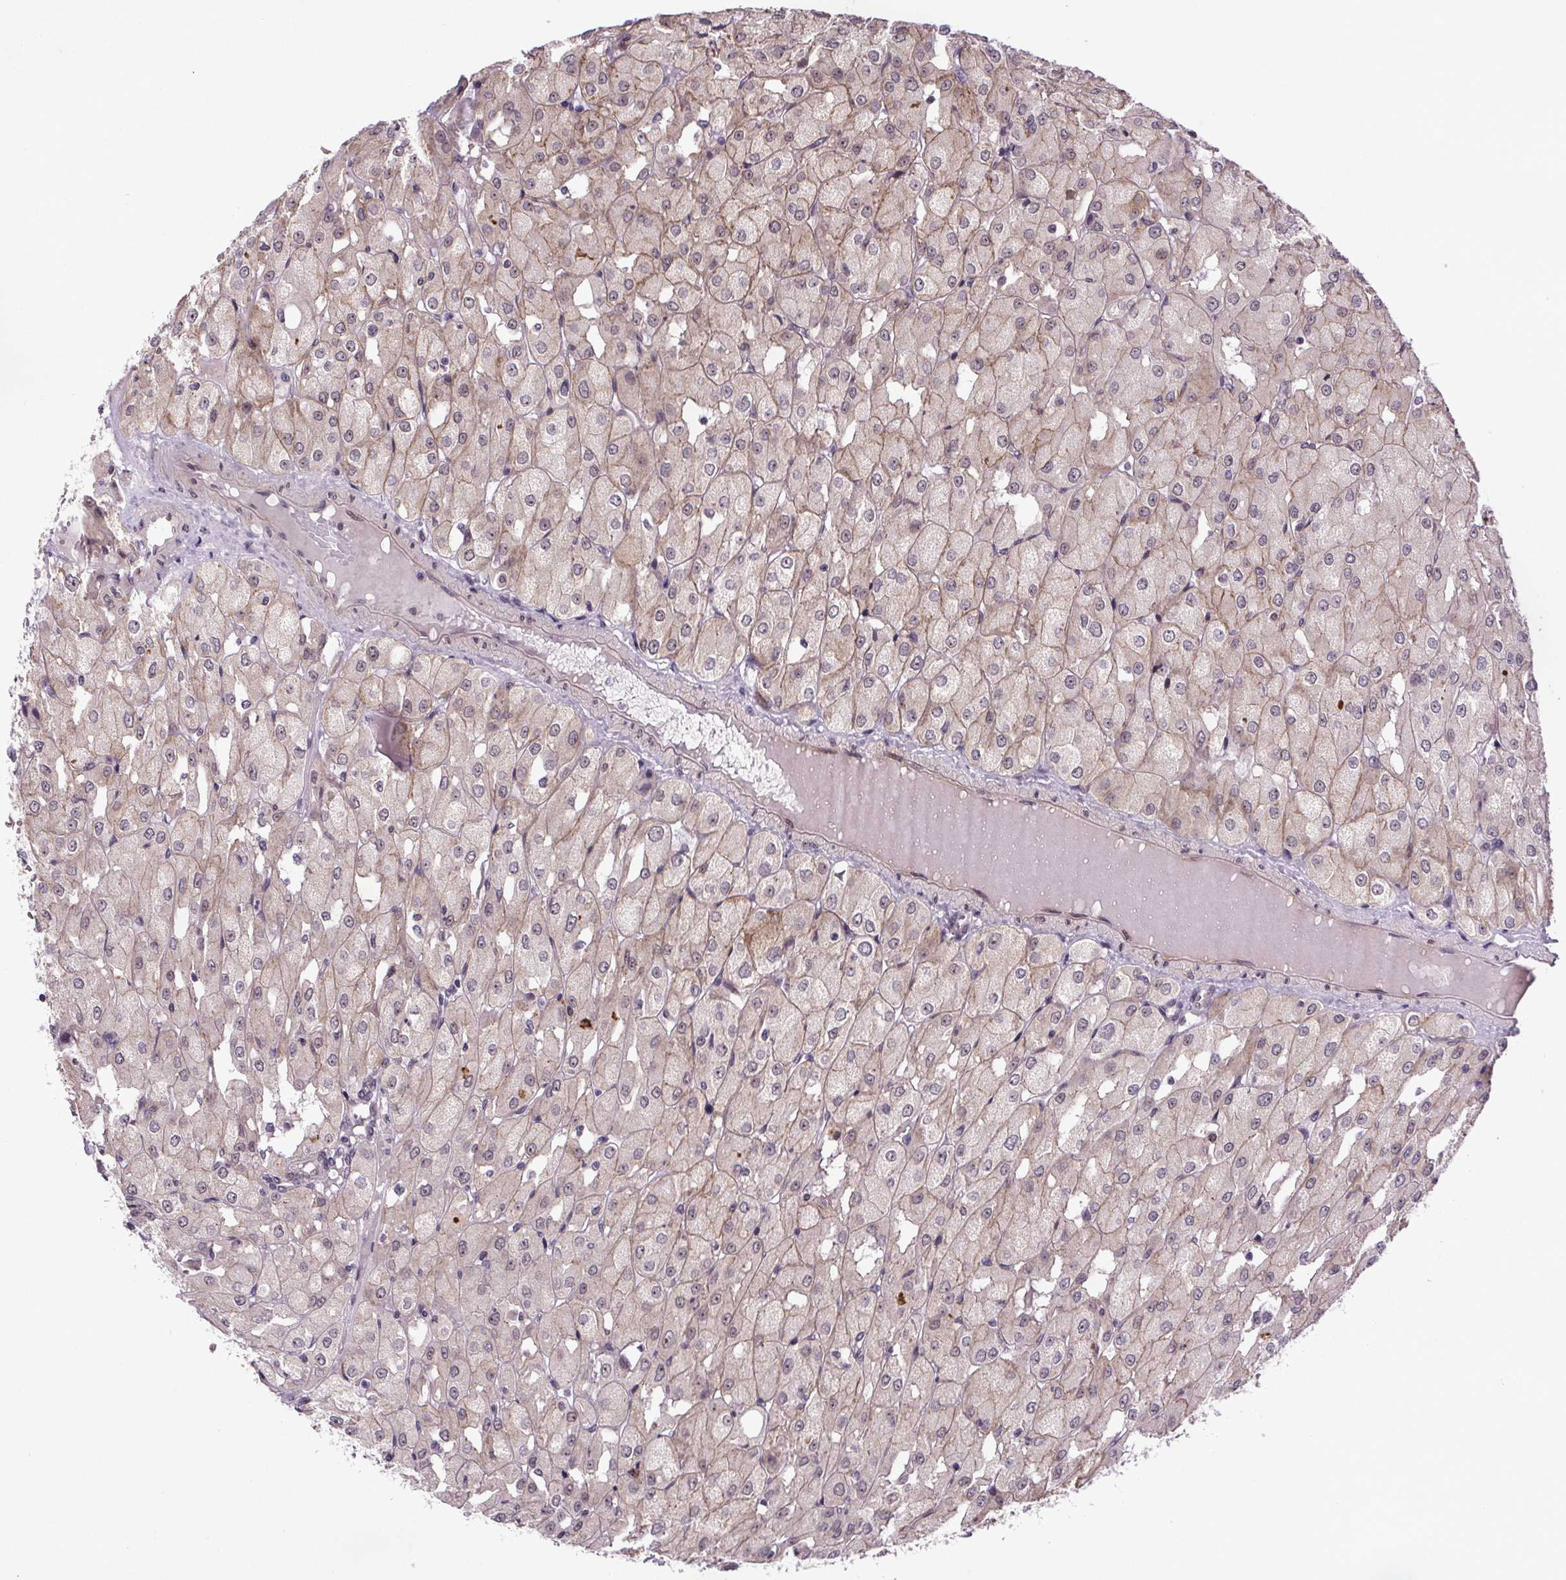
{"staining": {"intensity": "weak", "quantity": "<25%", "location": "cytoplasmic/membranous,nuclear"}, "tissue": "renal cancer", "cell_type": "Tumor cells", "image_type": "cancer", "snomed": [{"axis": "morphology", "description": "Adenocarcinoma, NOS"}, {"axis": "topography", "description": "Kidney"}], "caption": "IHC photomicrograph of human adenocarcinoma (renal) stained for a protein (brown), which exhibits no expression in tumor cells. (DAB (3,3'-diaminobenzidine) immunohistochemistry with hematoxylin counter stain).", "gene": "ATMIN", "patient": {"sex": "male", "age": 72}}